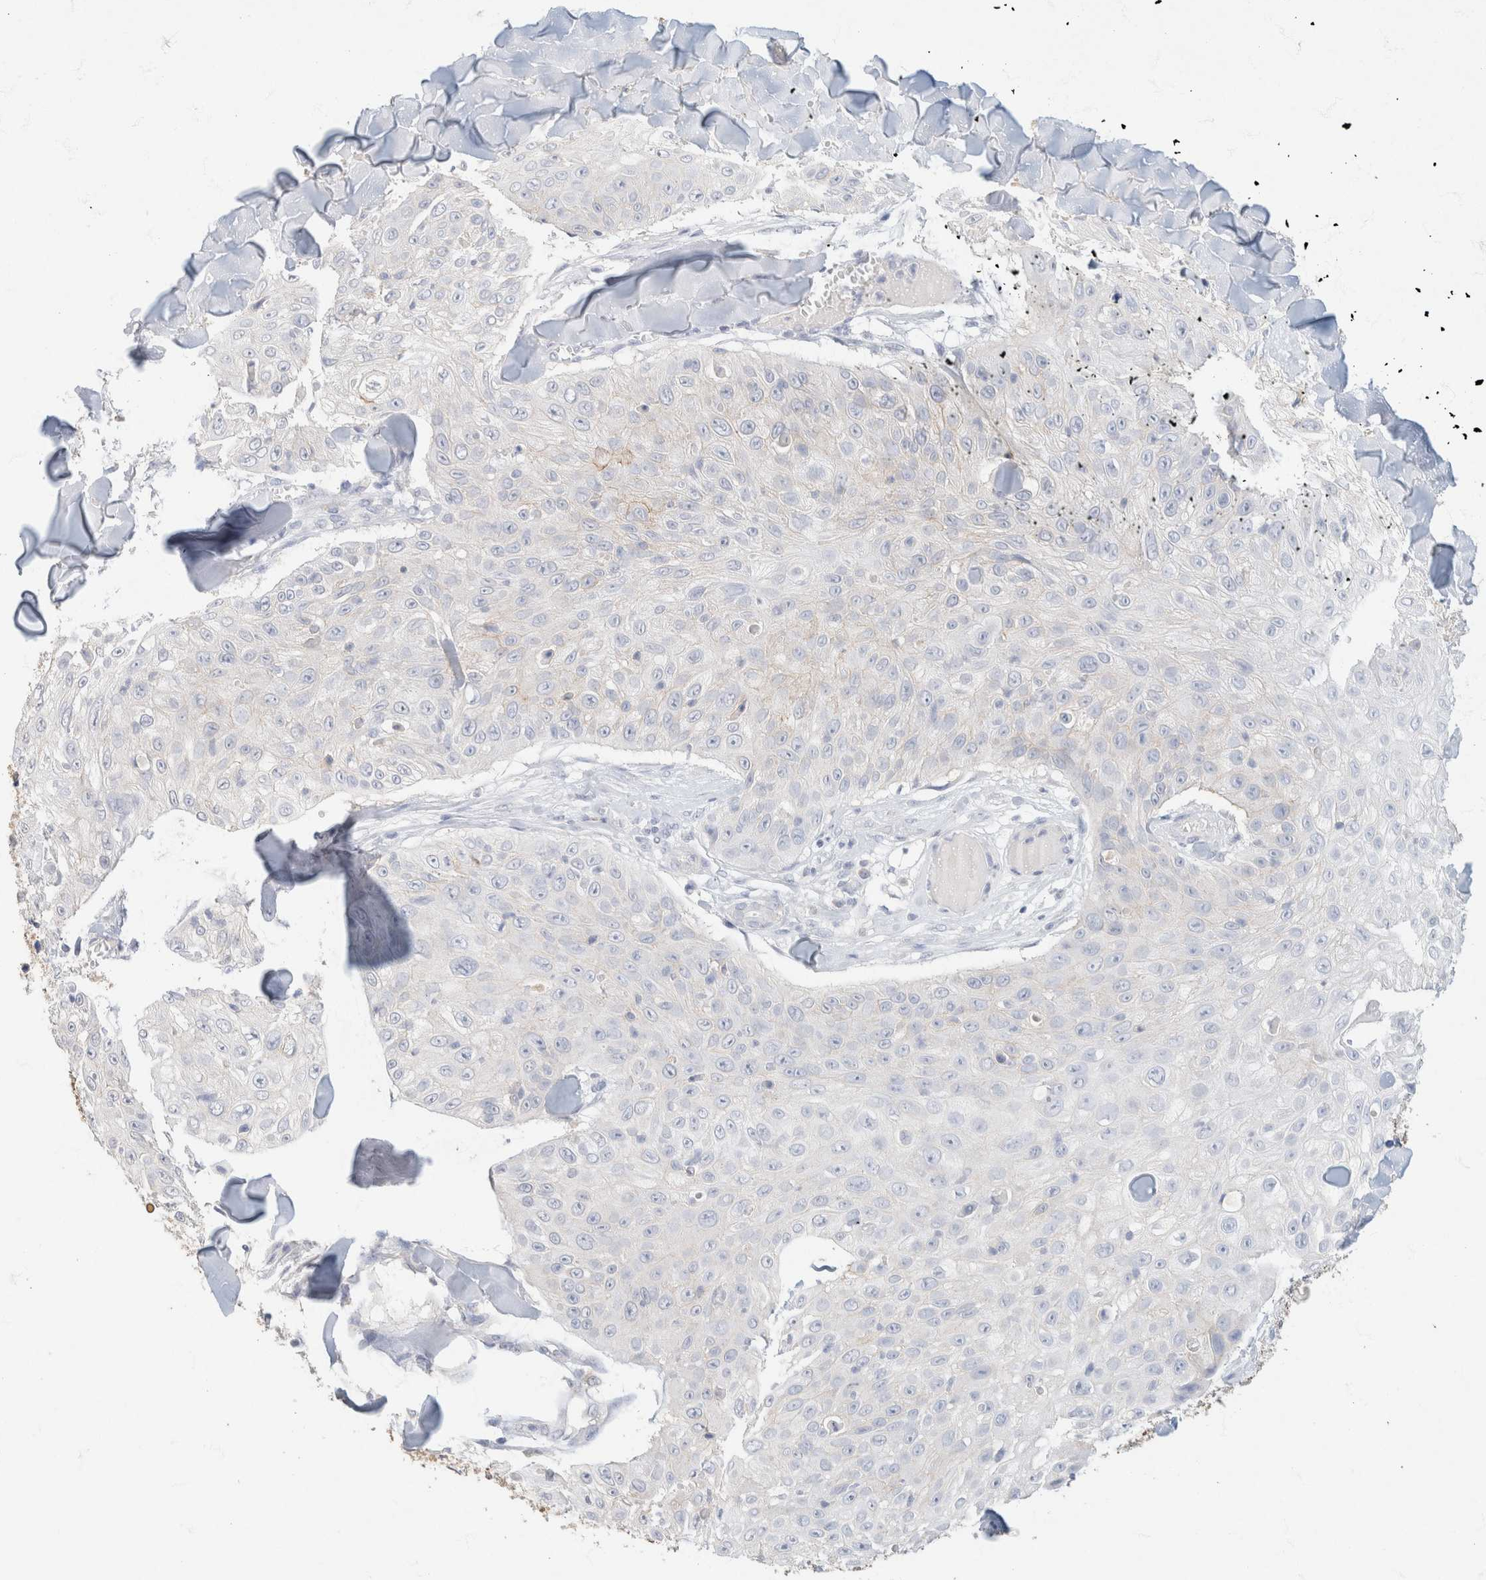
{"staining": {"intensity": "negative", "quantity": "none", "location": "none"}, "tissue": "skin cancer", "cell_type": "Tumor cells", "image_type": "cancer", "snomed": [{"axis": "morphology", "description": "Squamous cell carcinoma, NOS"}, {"axis": "topography", "description": "Skin"}], "caption": "IHC of skin squamous cell carcinoma displays no expression in tumor cells.", "gene": "CA12", "patient": {"sex": "male", "age": 86}}